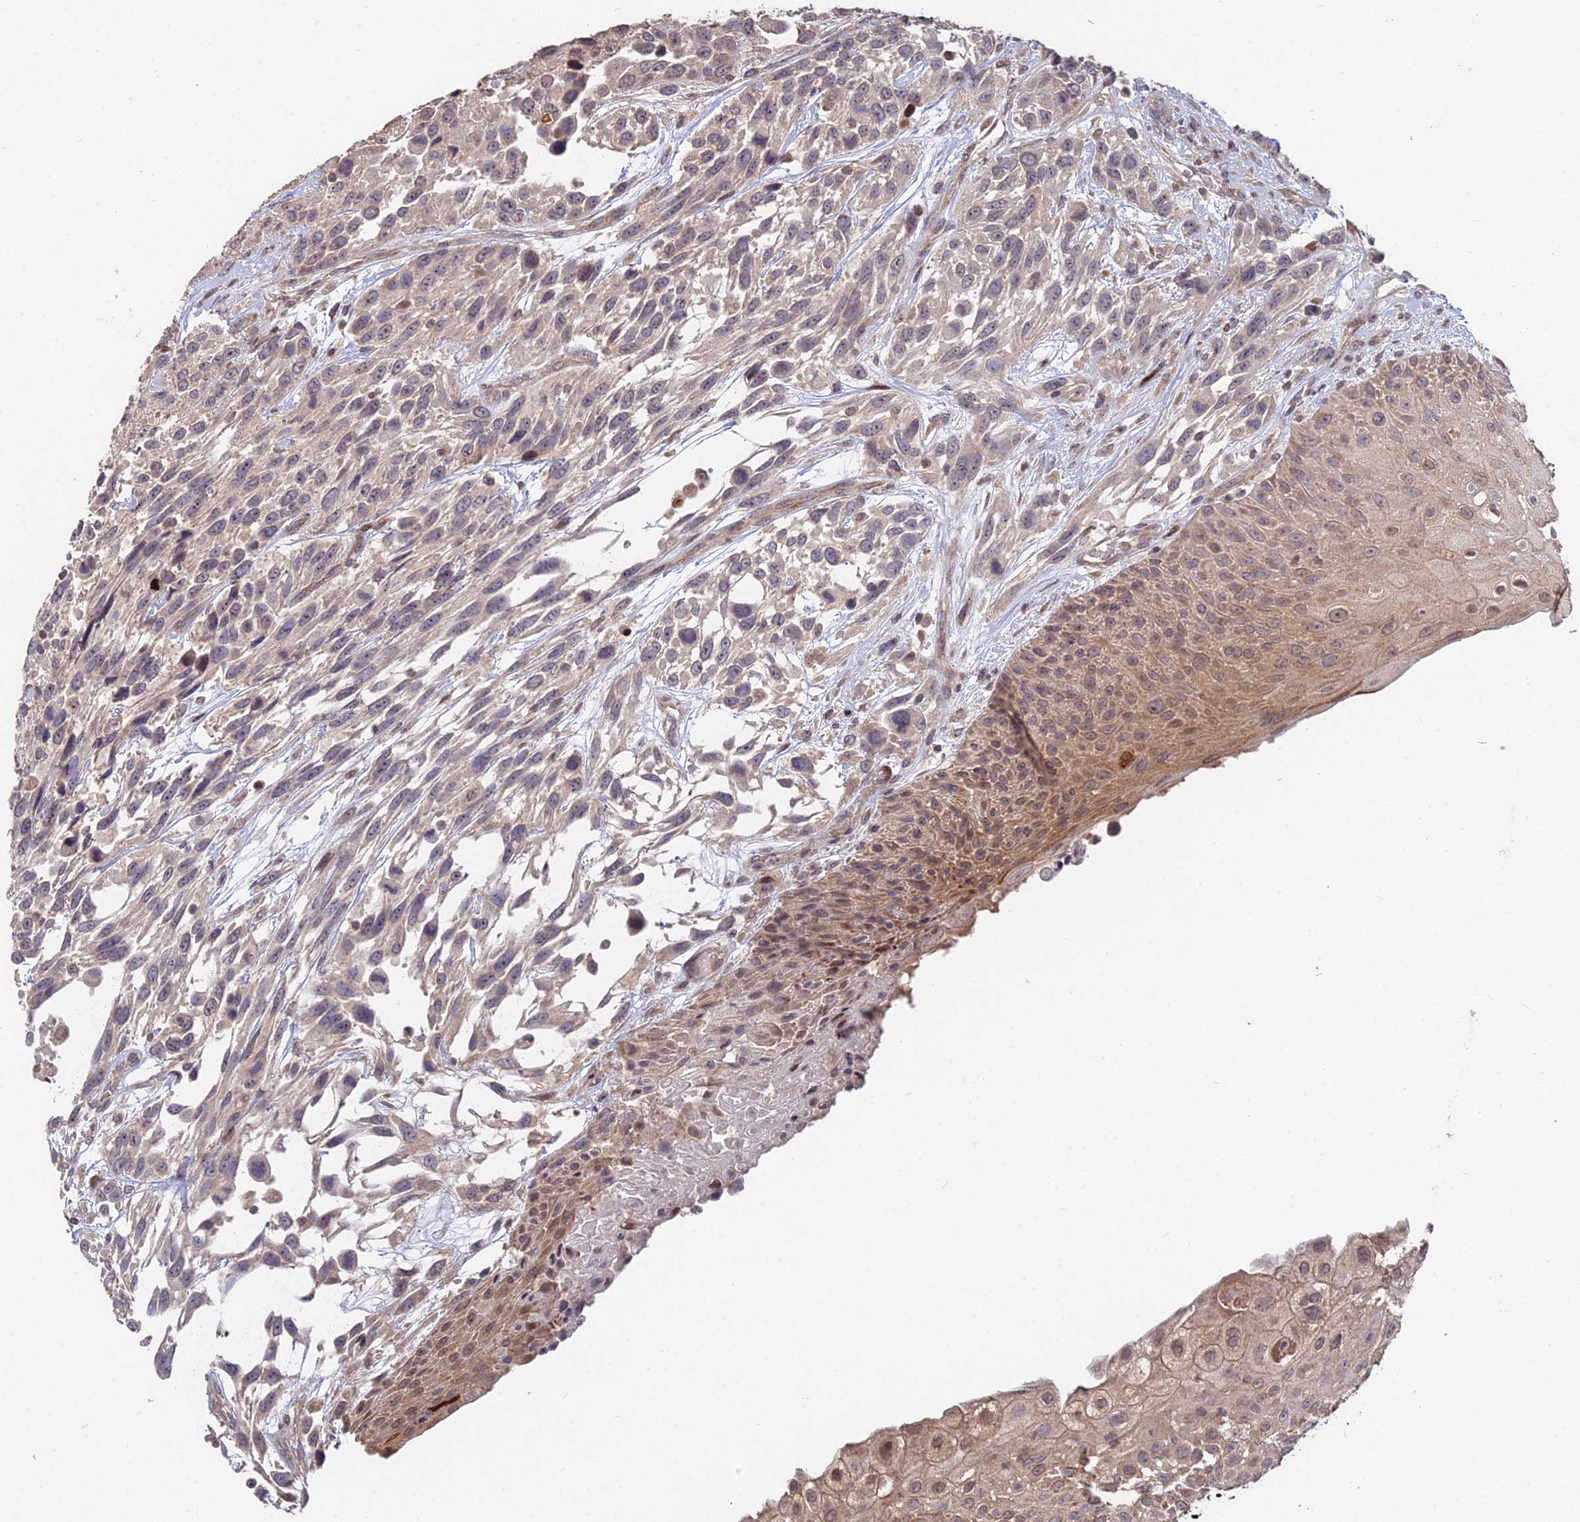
{"staining": {"intensity": "weak", "quantity": "25%-75%", "location": "cytoplasmic/membranous,nuclear"}, "tissue": "urothelial cancer", "cell_type": "Tumor cells", "image_type": "cancer", "snomed": [{"axis": "morphology", "description": "Urothelial carcinoma, High grade"}, {"axis": "topography", "description": "Urinary bladder"}], "caption": "A brown stain shows weak cytoplasmic/membranous and nuclear positivity of a protein in human urothelial carcinoma (high-grade) tumor cells.", "gene": "RBMS2", "patient": {"sex": "female", "age": 70}}